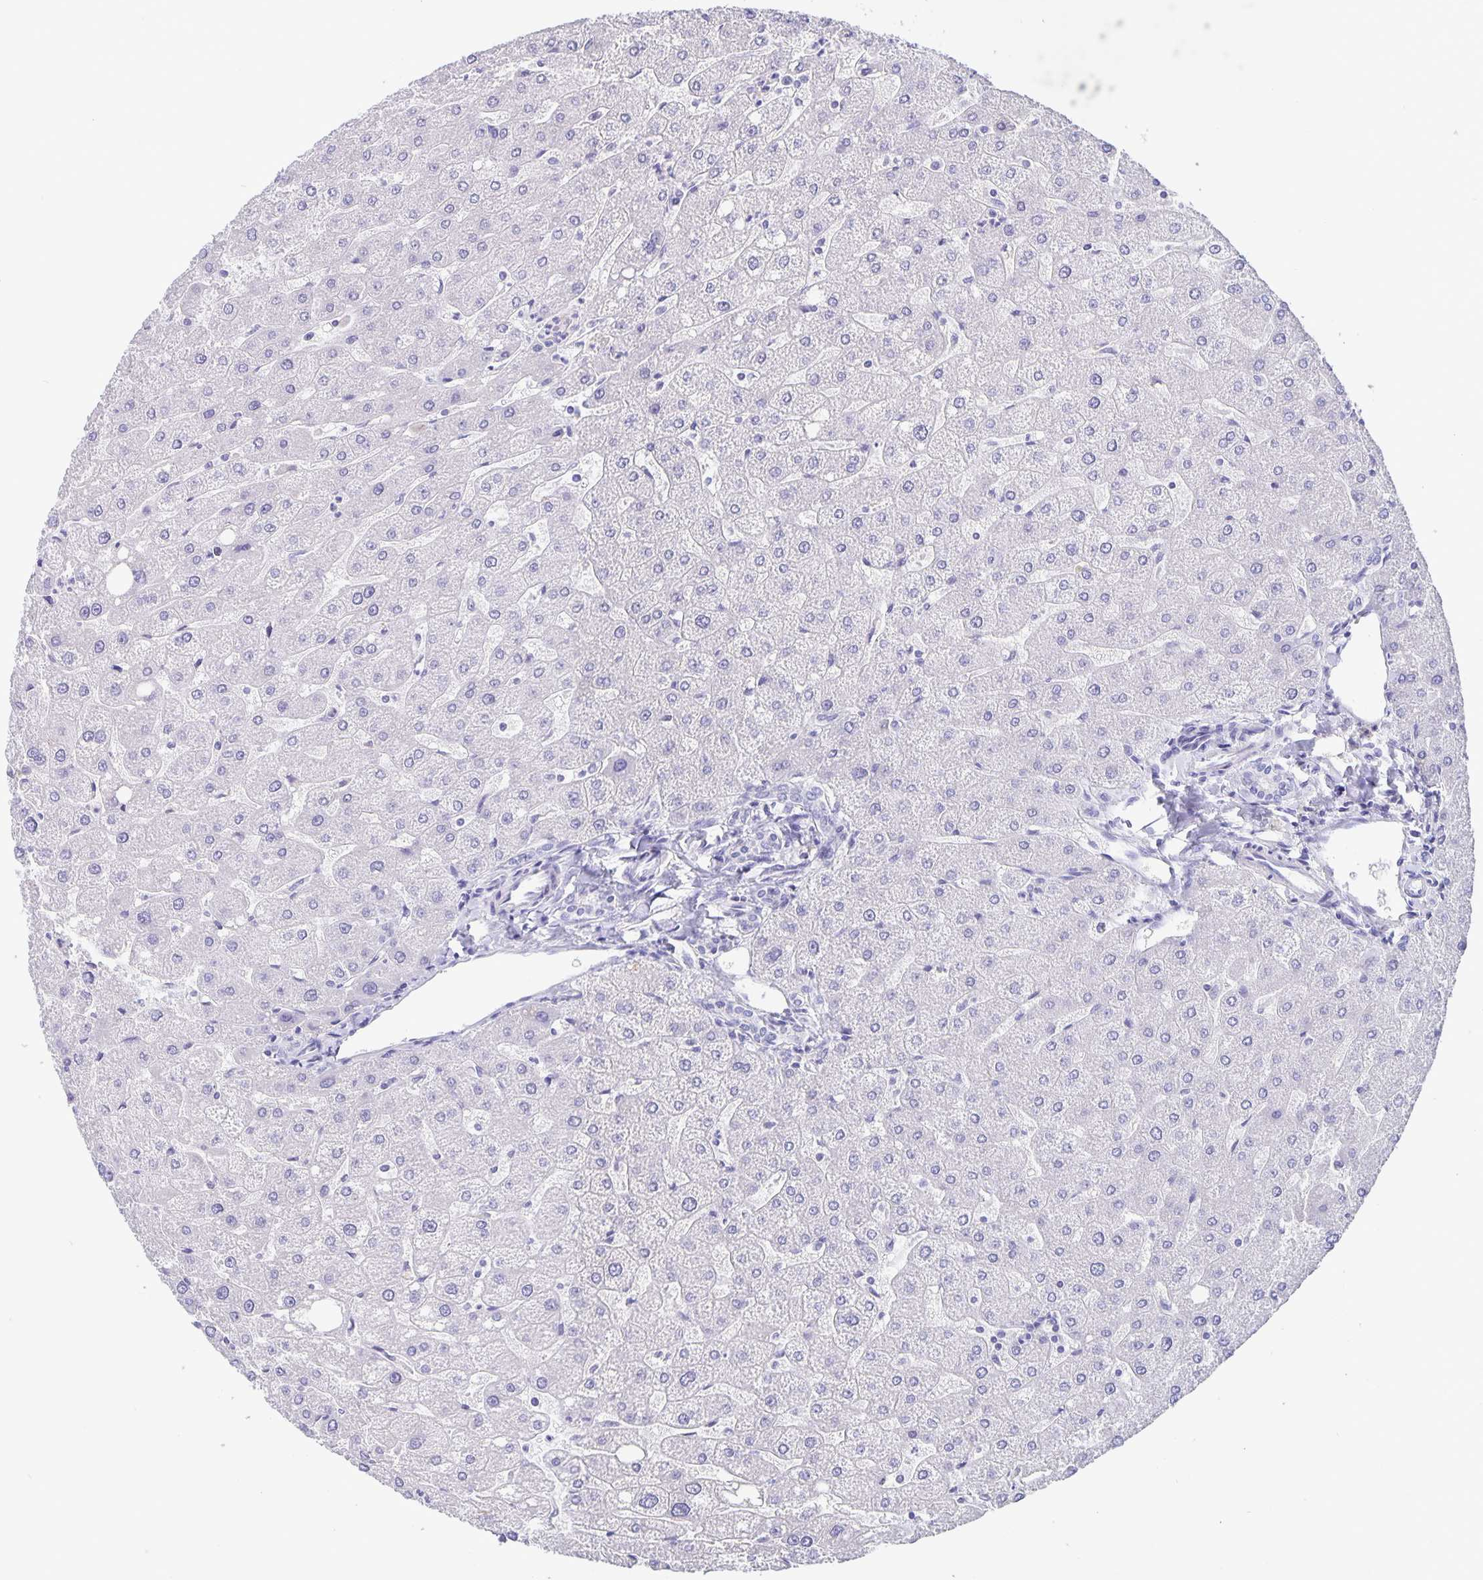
{"staining": {"intensity": "negative", "quantity": "none", "location": "none"}, "tissue": "liver", "cell_type": "Cholangiocytes", "image_type": "normal", "snomed": [{"axis": "morphology", "description": "Normal tissue, NOS"}, {"axis": "topography", "description": "Liver"}], "caption": "This is an immunohistochemistry micrograph of benign human liver. There is no positivity in cholangiocytes.", "gene": "ERMN", "patient": {"sex": "male", "age": 67}}